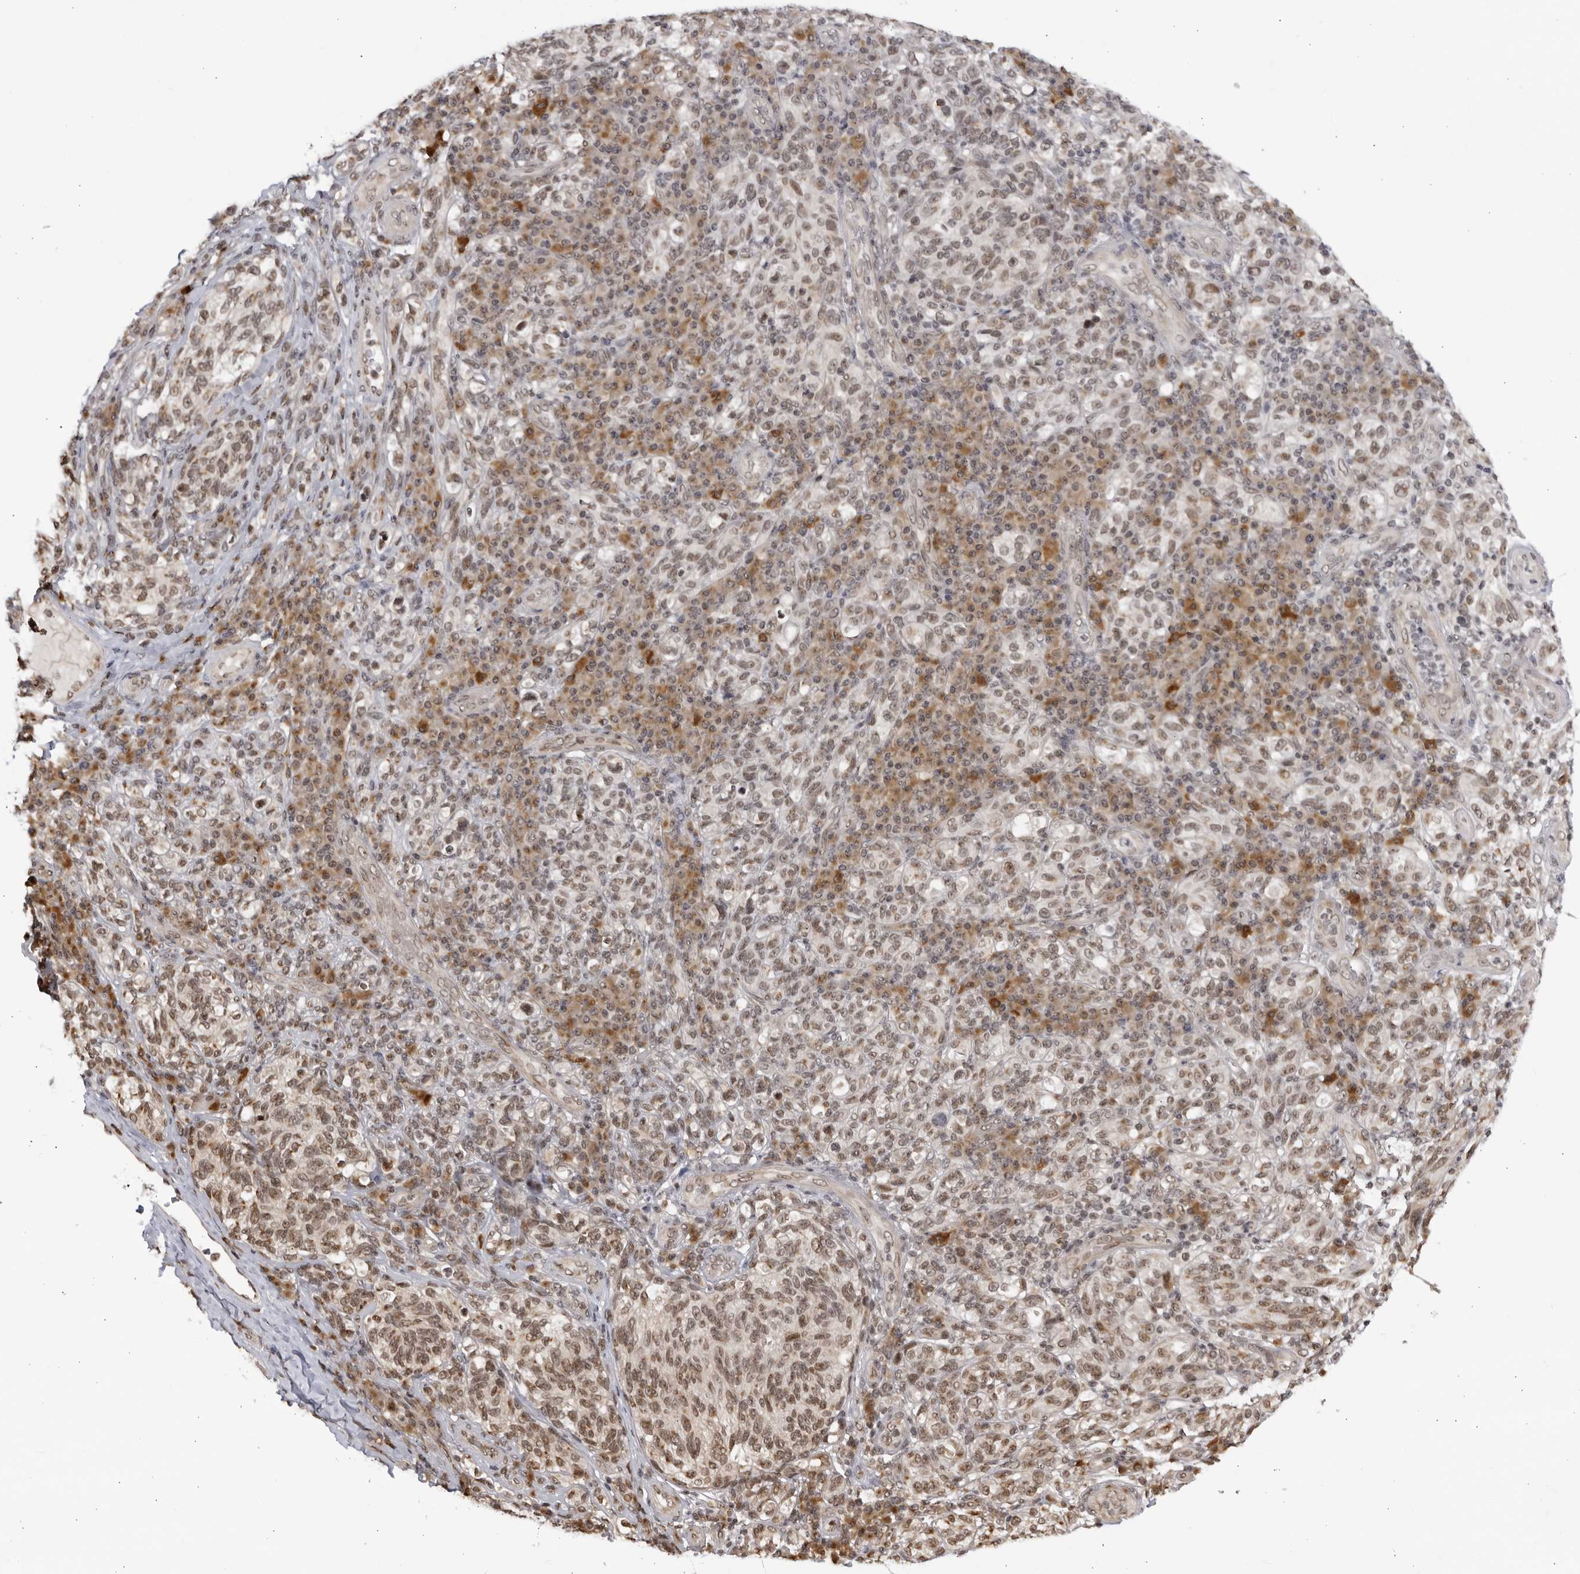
{"staining": {"intensity": "weak", "quantity": ">75%", "location": "nuclear"}, "tissue": "melanoma", "cell_type": "Tumor cells", "image_type": "cancer", "snomed": [{"axis": "morphology", "description": "Malignant melanoma, NOS"}, {"axis": "topography", "description": "Skin"}], "caption": "Immunohistochemical staining of melanoma shows weak nuclear protein positivity in approximately >75% of tumor cells.", "gene": "RASGEF1C", "patient": {"sex": "female", "age": 73}}